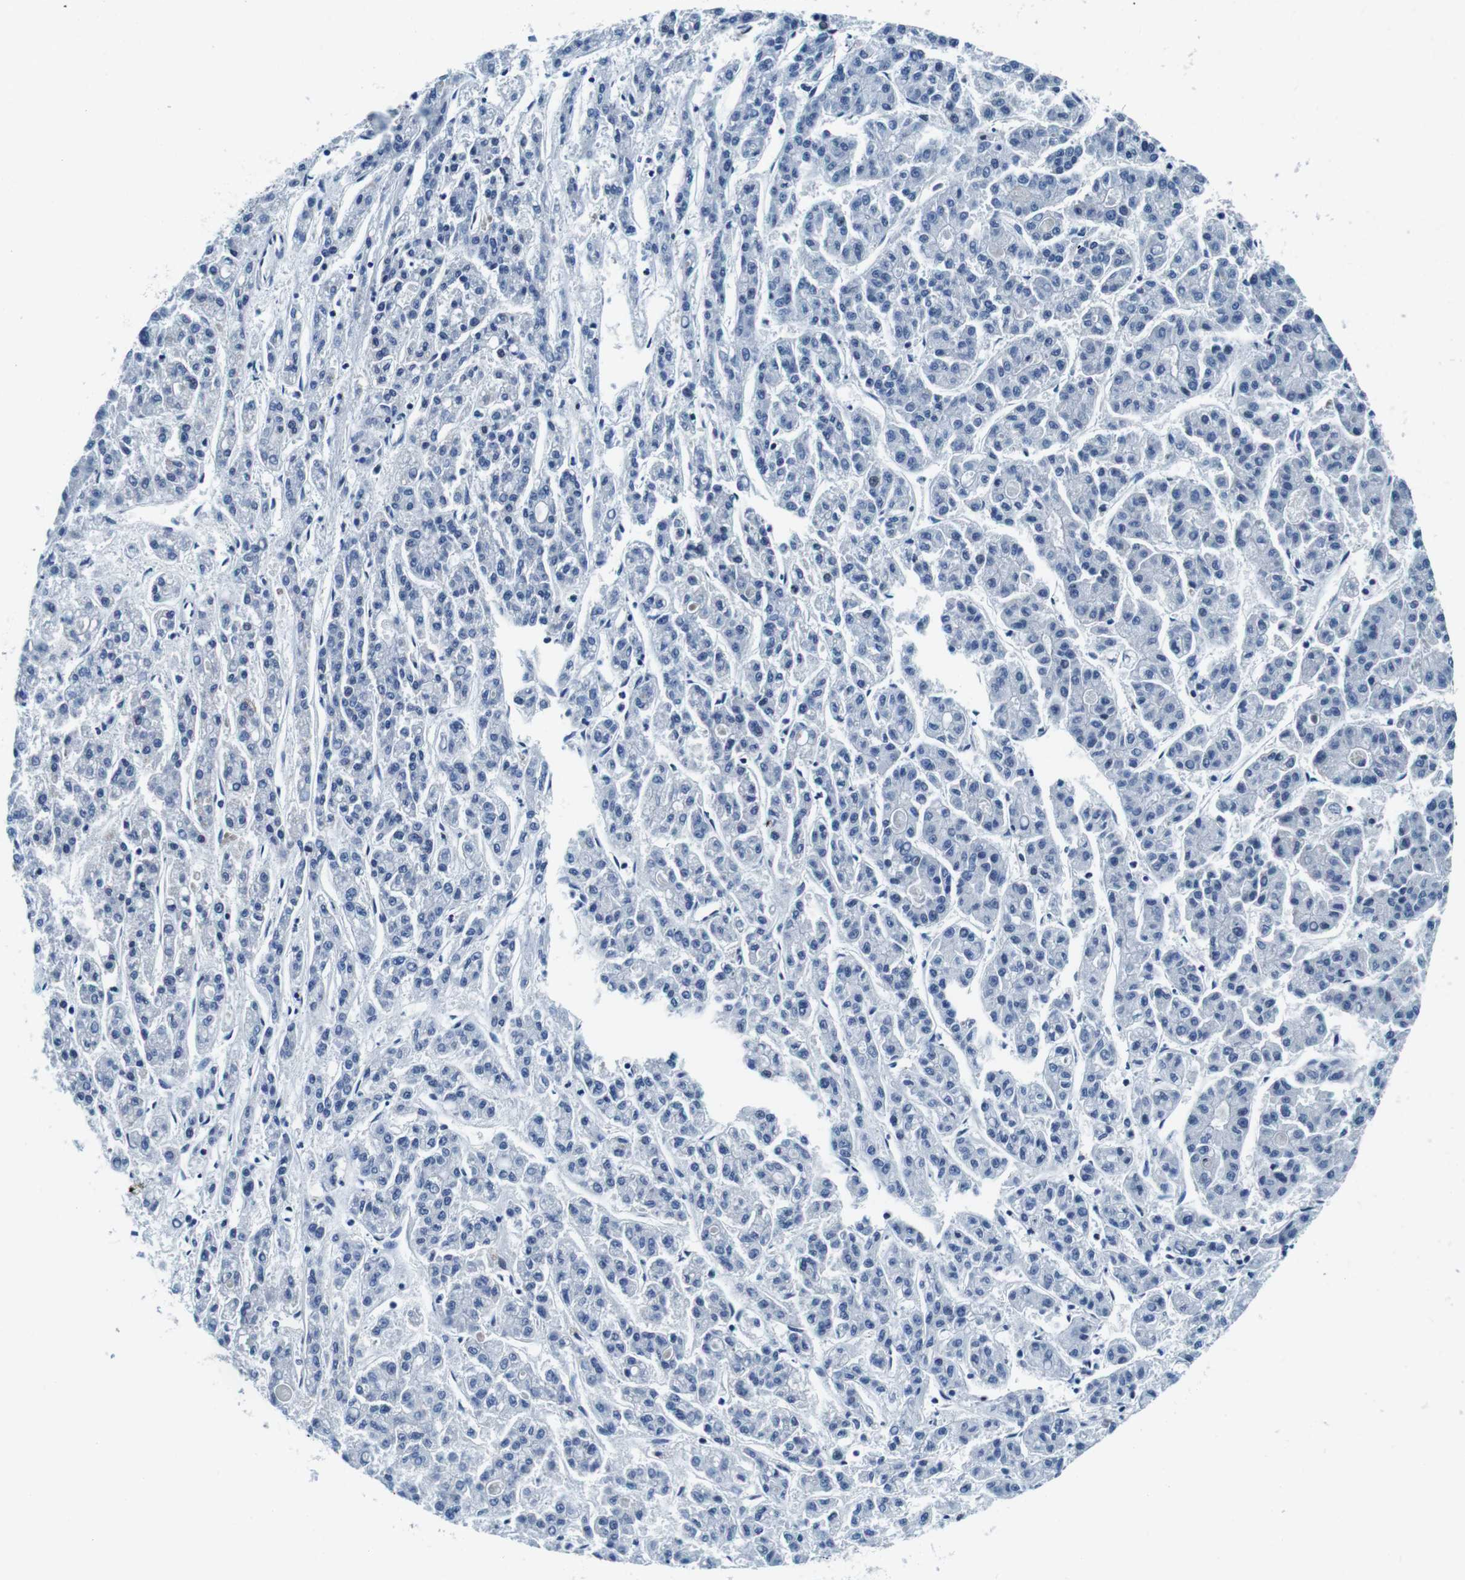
{"staining": {"intensity": "negative", "quantity": "none", "location": "none"}, "tissue": "liver cancer", "cell_type": "Tumor cells", "image_type": "cancer", "snomed": [{"axis": "morphology", "description": "Carcinoma, Hepatocellular, NOS"}, {"axis": "topography", "description": "Liver"}], "caption": "The image reveals no significant expression in tumor cells of liver cancer (hepatocellular carcinoma).", "gene": "FAR2", "patient": {"sex": "male", "age": 70}}